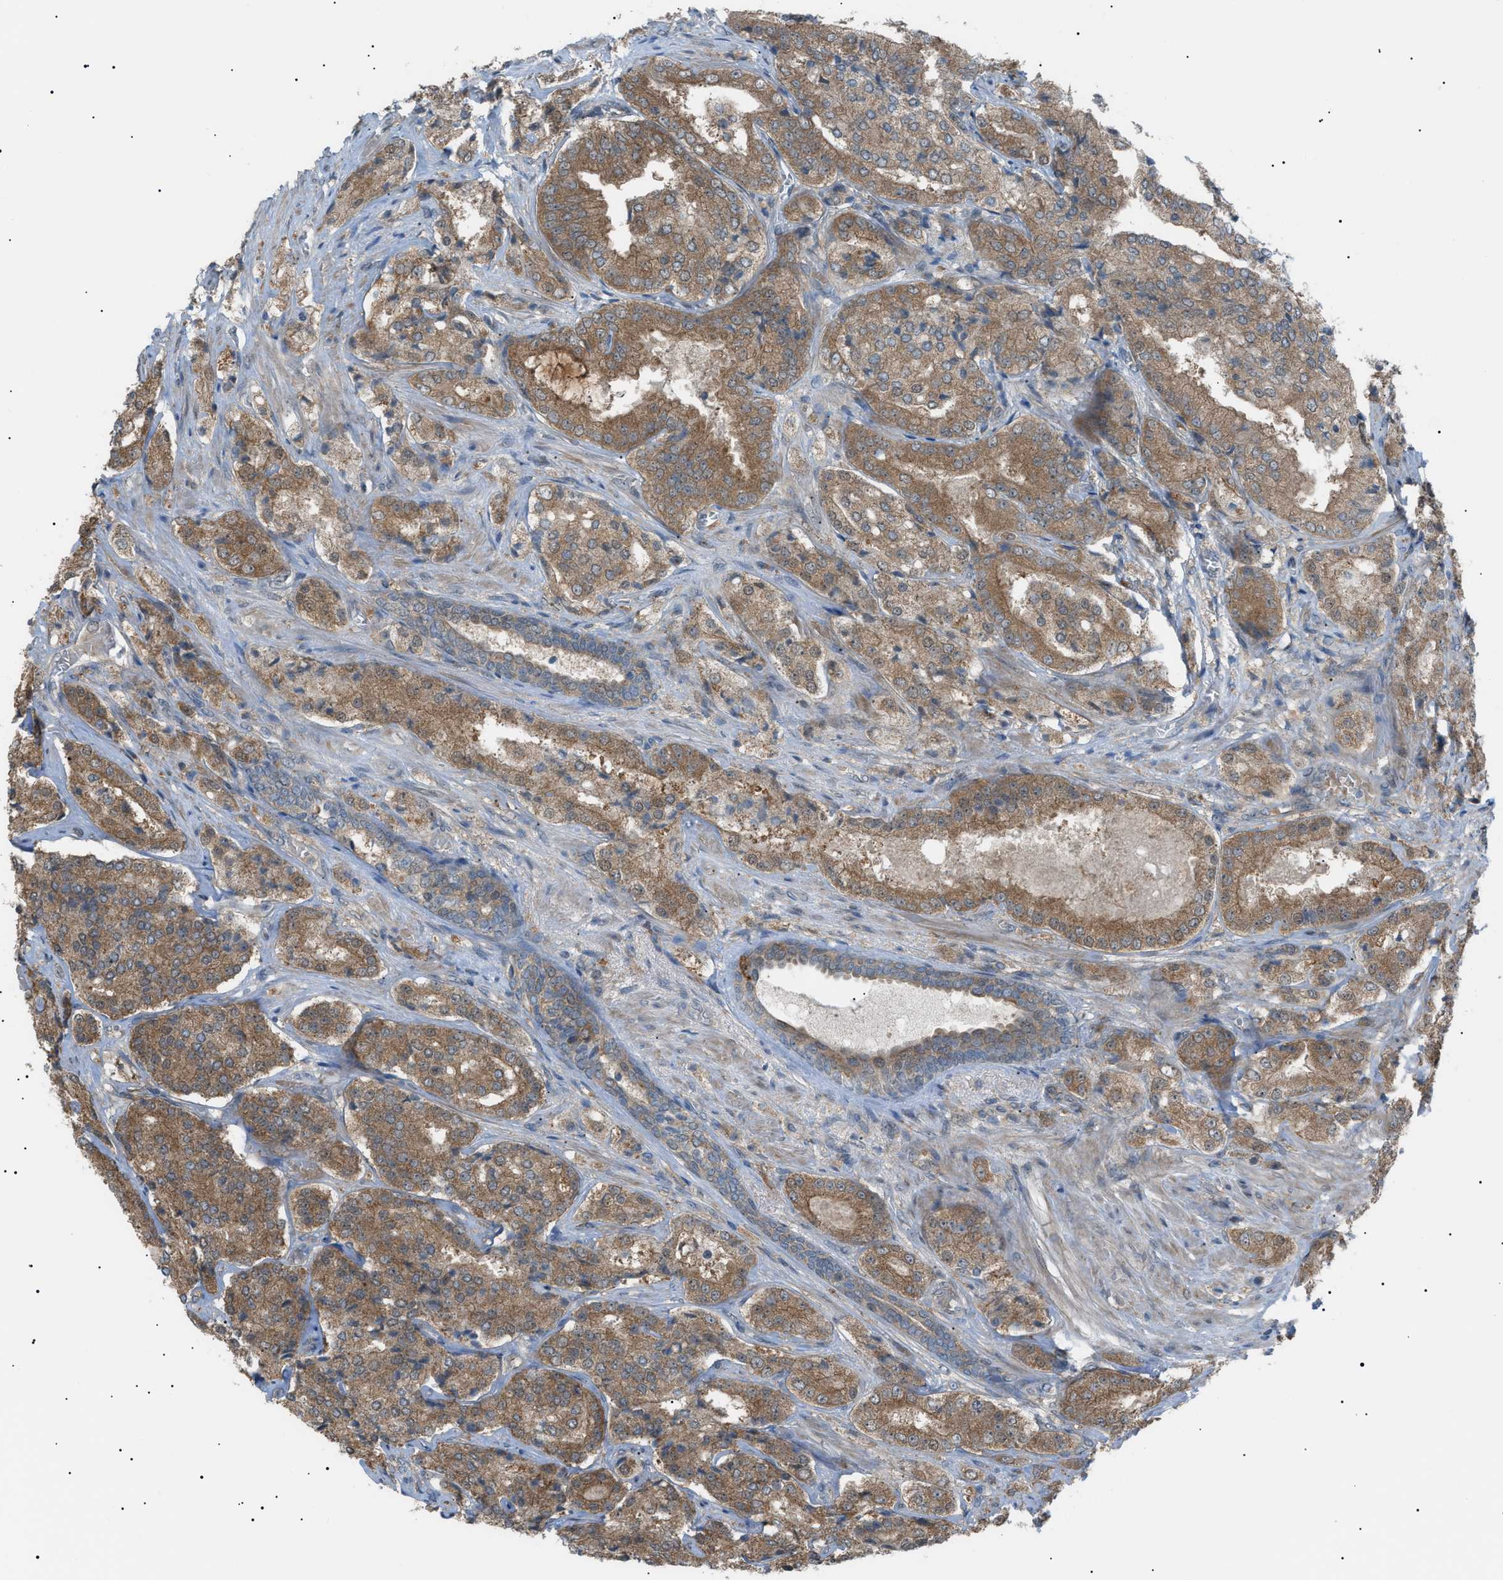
{"staining": {"intensity": "moderate", "quantity": ">75%", "location": "cytoplasmic/membranous"}, "tissue": "prostate cancer", "cell_type": "Tumor cells", "image_type": "cancer", "snomed": [{"axis": "morphology", "description": "Adenocarcinoma, High grade"}, {"axis": "topography", "description": "Prostate"}], "caption": "Immunohistochemistry of prostate adenocarcinoma (high-grade) displays medium levels of moderate cytoplasmic/membranous staining in approximately >75% of tumor cells.", "gene": "LPIN2", "patient": {"sex": "male", "age": 65}}